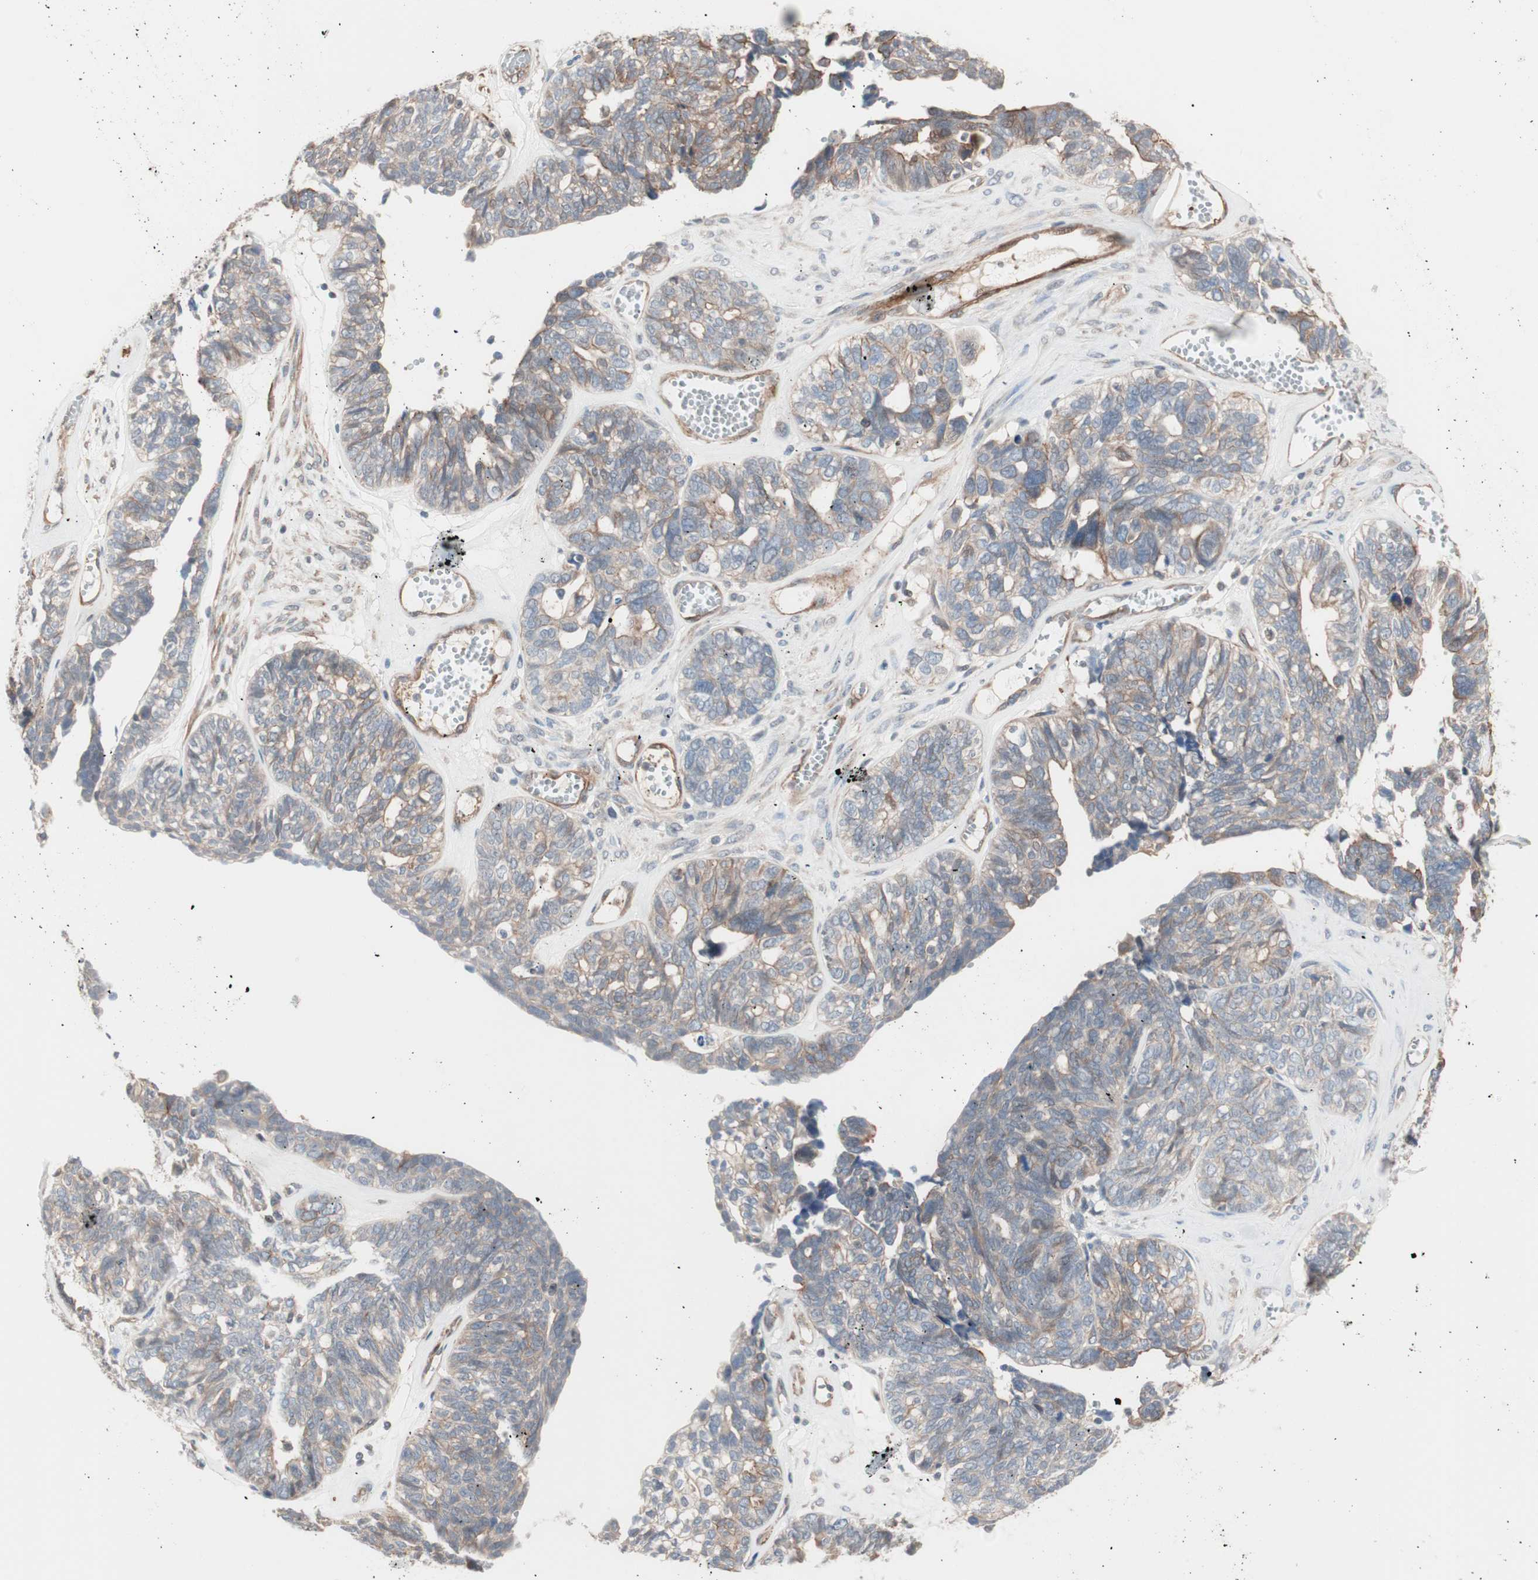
{"staining": {"intensity": "weak", "quantity": ">75%", "location": "cytoplasmic/membranous"}, "tissue": "ovarian cancer", "cell_type": "Tumor cells", "image_type": "cancer", "snomed": [{"axis": "morphology", "description": "Cystadenocarcinoma, serous, NOS"}, {"axis": "topography", "description": "Ovary"}], "caption": "Protein positivity by IHC reveals weak cytoplasmic/membranous staining in approximately >75% of tumor cells in ovarian serous cystadenocarcinoma. The protein is stained brown, and the nuclei are stained in blue (DAB IHC with brightfield microscopy, high magnification).", "gene": "ALG5", "patient": {"sex": "female", "age": 79}}